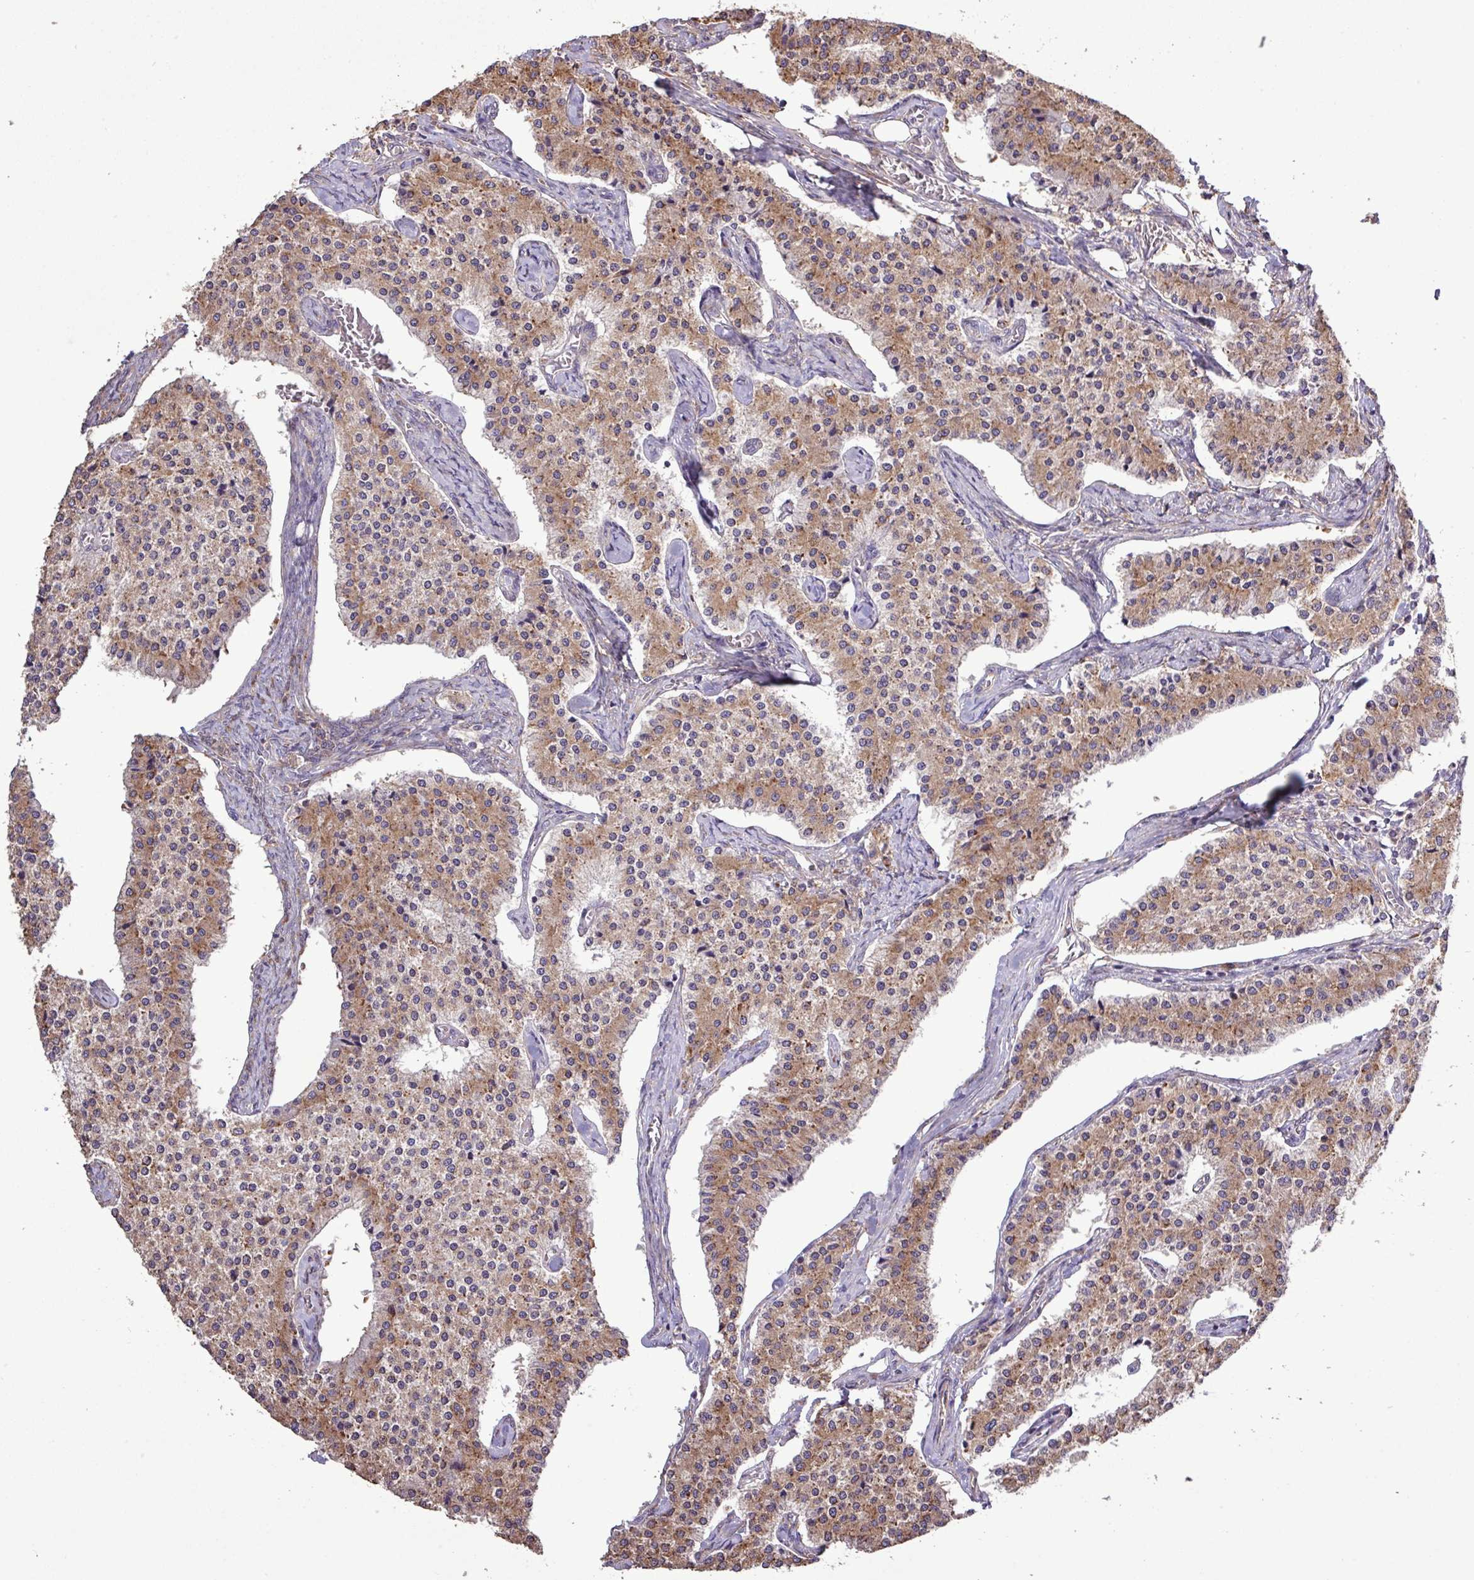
{"staining": {"intensity": "moderate", "quantity": "25%-75%", "location": "cytoplasmic/membranous"}, "tissue": "carcinoid", "cell_type": "Tumor cells", "image_type": "cancer", "snomed": [{"axis": "morphology", "description": "Carcinoid, malignant, NOS"}, {"axis": "topography", "description": "Colon"}], "caption": "There is medium levels of moderate cytoplasmic/membranous expression in tumor cells of malignant carcinoid, as demonstrated by immunohistochemical staining (brown color).", "gene": "MEGF6", "patient": {"sex": "female", "age": 52}}